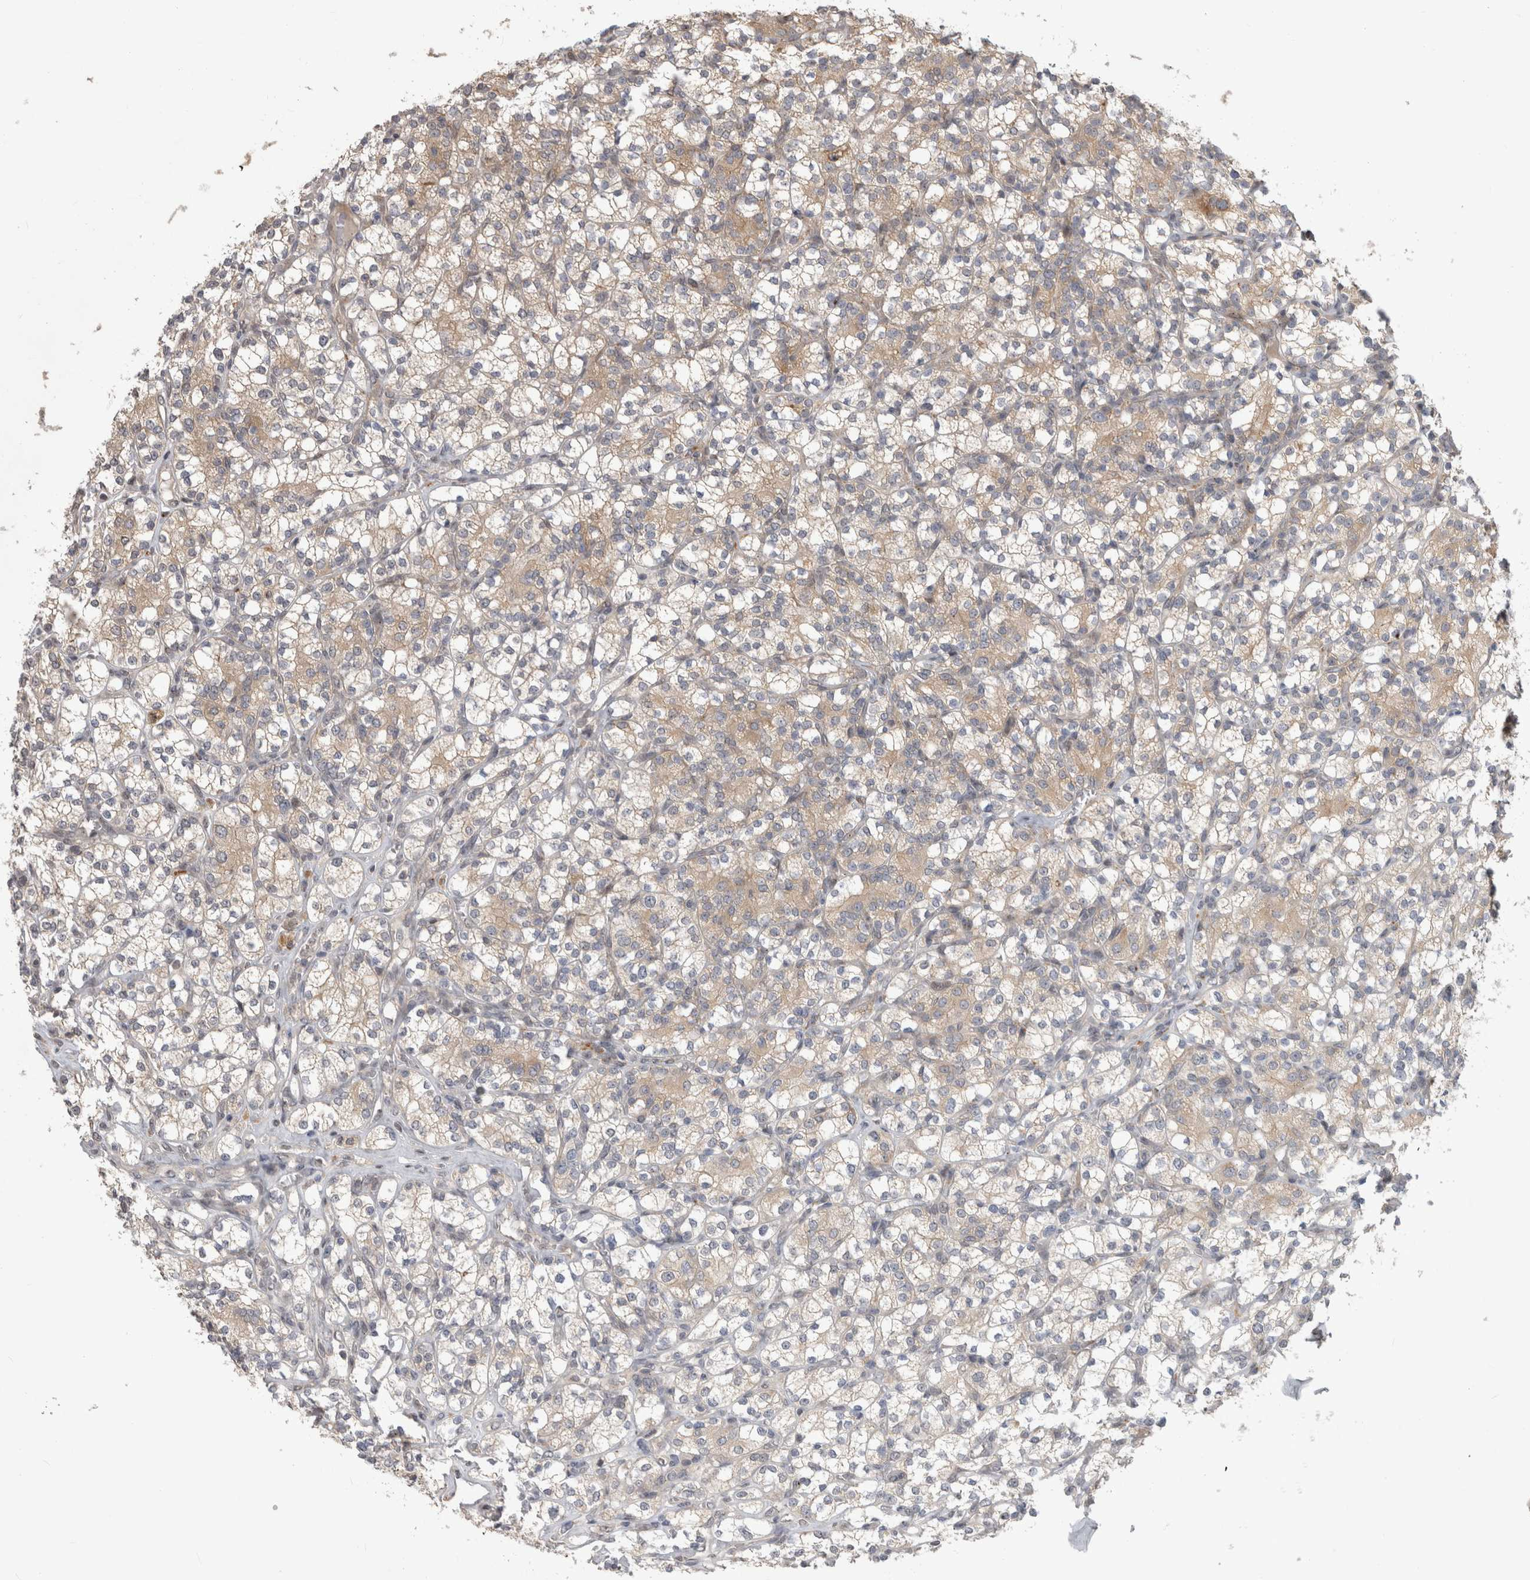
{"staining": {"intensity": "weak", "quantity": ">75%", "location": "cytoplasmic/membranous"}, "tissue": "renal cancer", "cell_type": "Tumor cells", "image_type": "cancer", "snomed": [{"axis": "morphology", "description": "Adenocarcinoma, NOS"}, {"axis": "topography", "description": "Kidney"}], "caption": "Immunohistochemical staining of adenocarcinoma (renal) exhibits low levels of weak cytoplasmic/membranous protein positivity in approximately >75% of tumor cells.", "gene": "MTBP", "patient": {"sex": "male", "age": 77}}